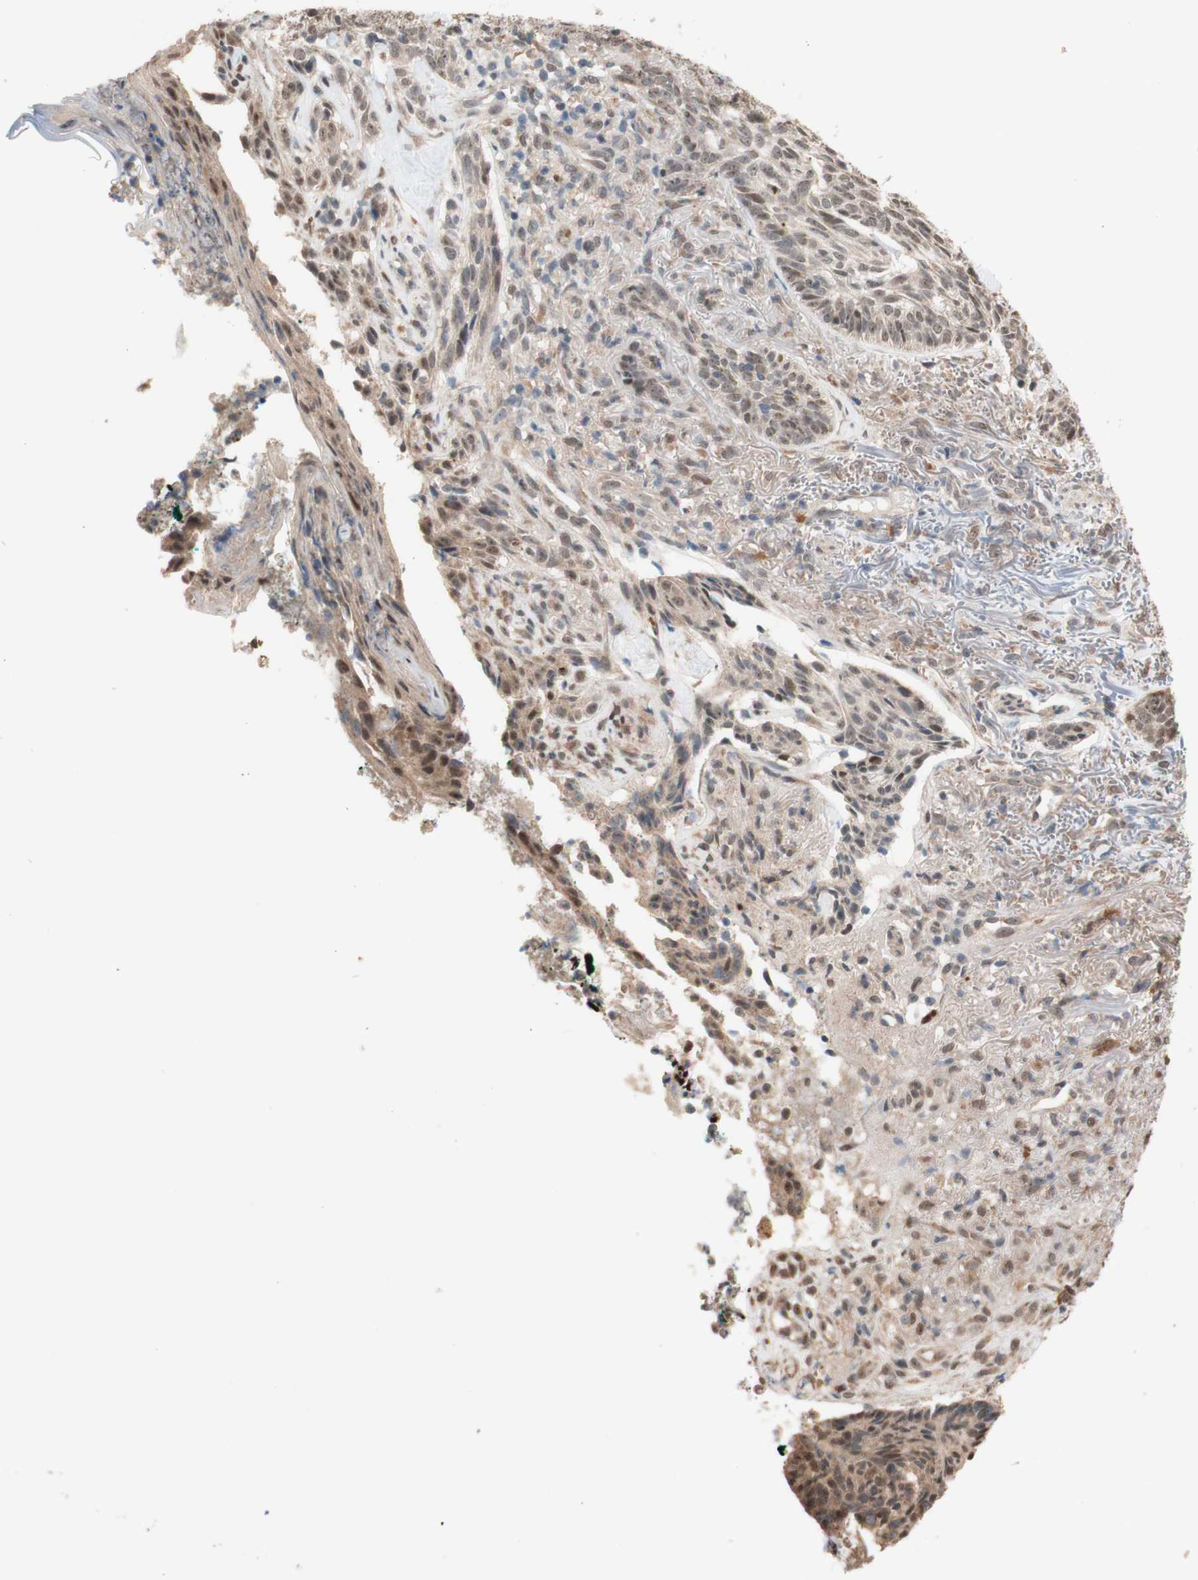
{"staining": {"intensity": "negative", "quantity": "none", "location": "none"}, "tissue": "skin cancer", "cell_type": "Tumor cells", "image_type": "cancer", "snomed": [{"axis": "morphology", "description": "Basal cell carcinoma"}, {"axis": "topography", "description": "Skin"}], "caption": "Tumor cells are negative for protein expression in human skin basal cell carcinoma. (Stains: DAB immunohistochemistry with hematoxylin counter stain, Microscopy: brightfield microscopy at high magnification).", "gene": "CCNC", "patient": {"sex": "male", "age": 43}}